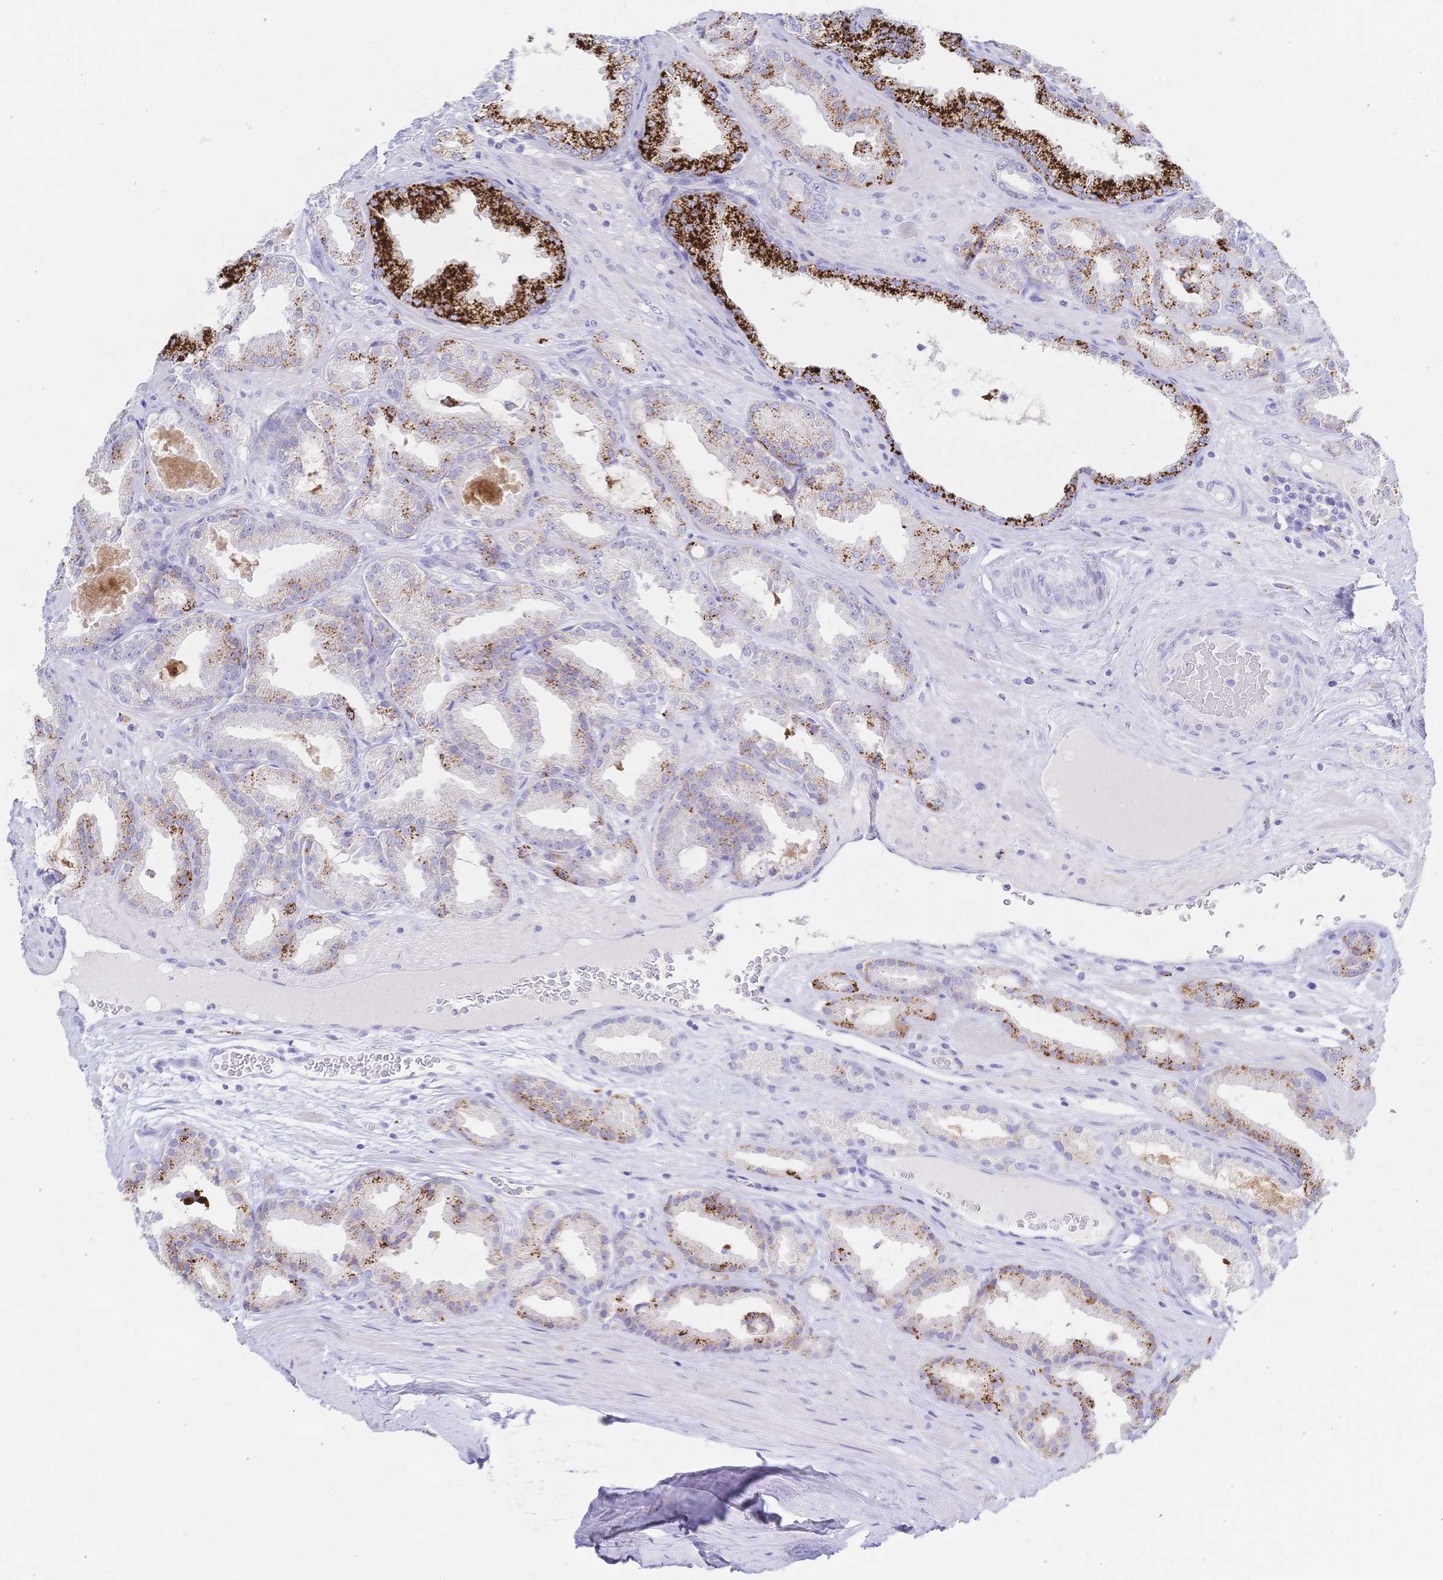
{"staining": {"intensity": "moderate", "quantity": "25%-75%", "location": "cytoplasmic/membranous"}, "tissue": "prostate cancer", "cell_type": "Tumor cells", "image_type": "cancer", "snomed": [{"axis": "morphology", "description": "Adenocarcinoma, Low grade"}, {"axis": "topography", "description": "Prostate"}], "caption": "Prostate cancer tissue shows moderate cytoplasmic/membranous staining in approximately 25%-75% of tumor cells, visualized by immunohistochemistry.", "gene": "RRM1", "patient": {"sex": "male", "age": 61}}